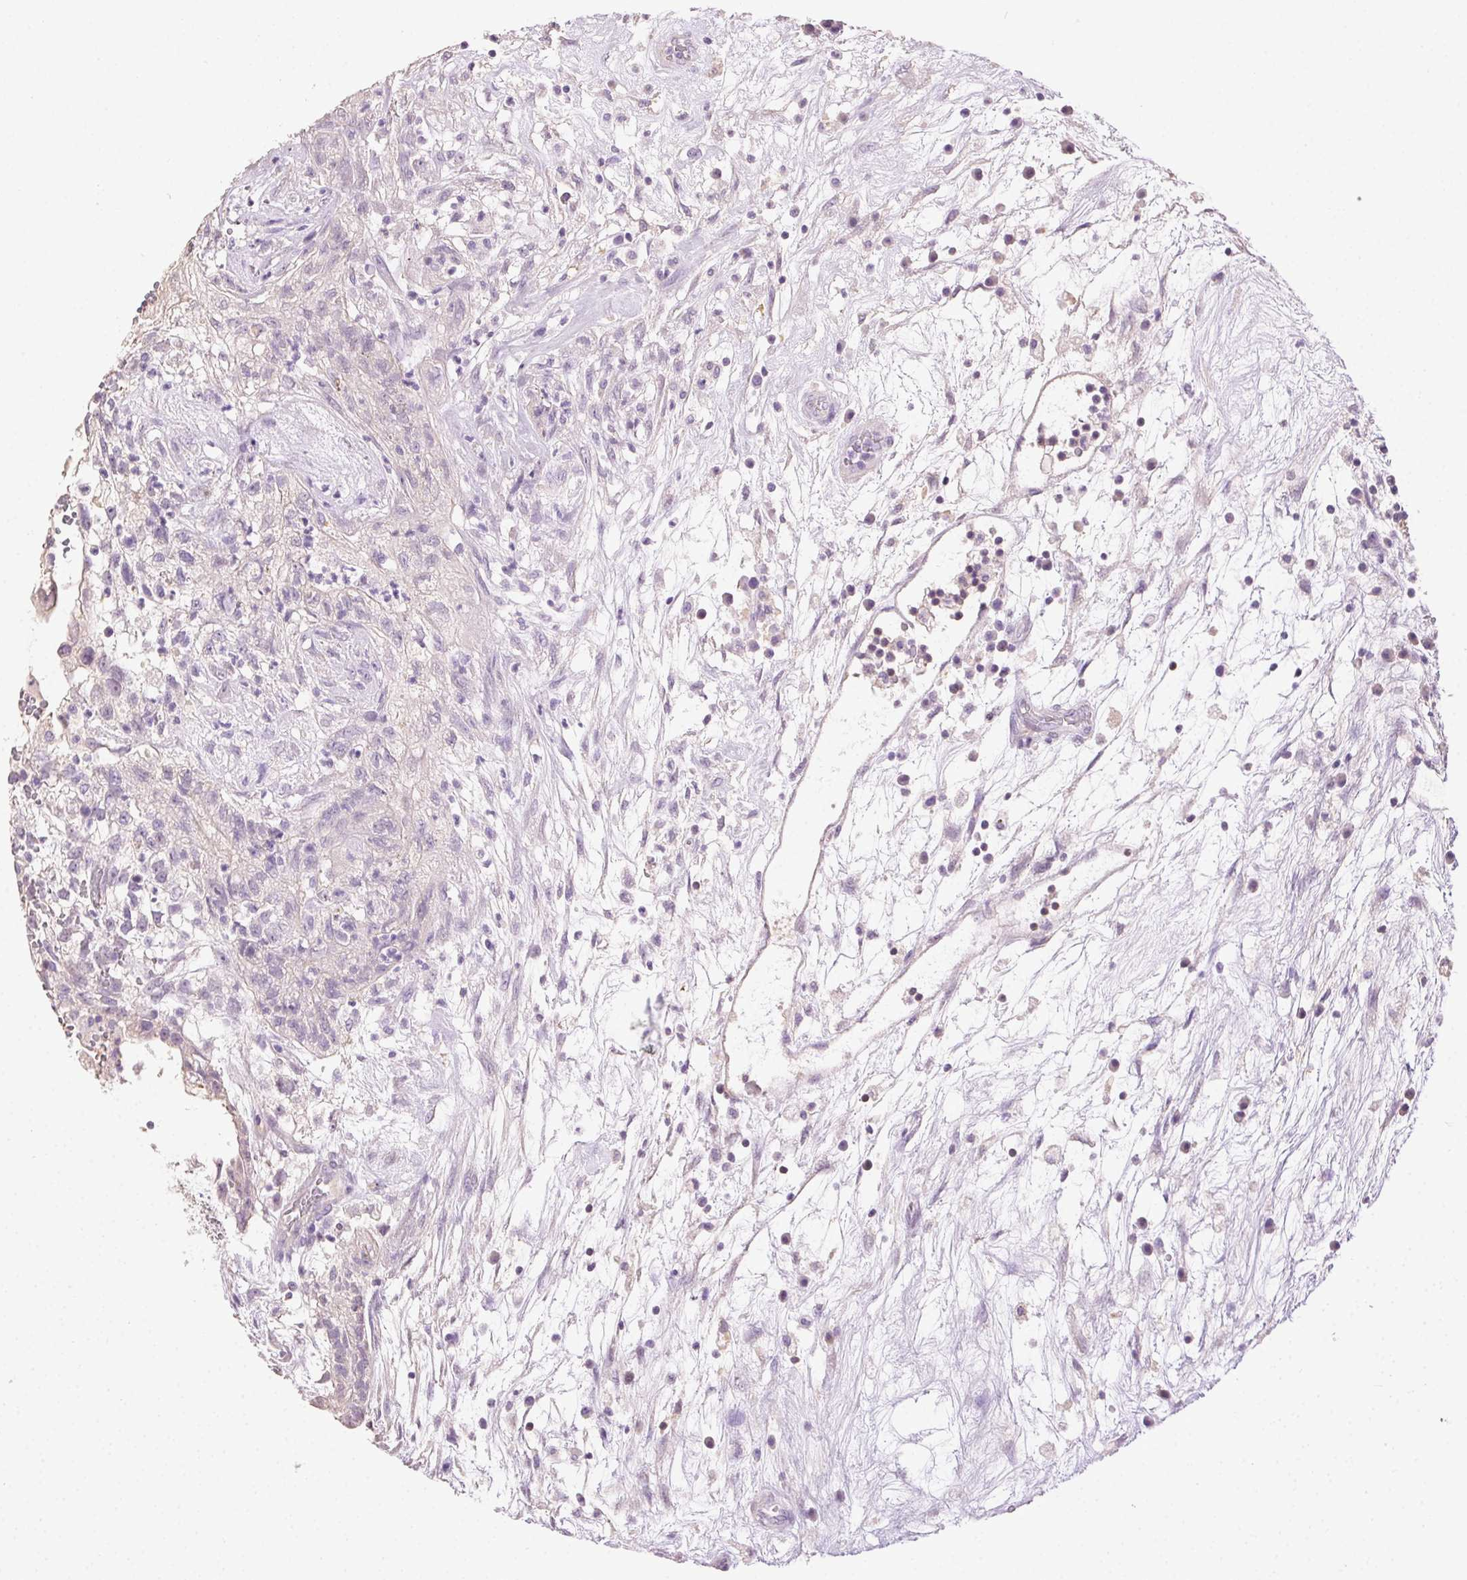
{"staining": {"intensity": "negative", "quantity": "none", "location": "none"}, "tissue": "testis cancer", "cell_type": "Tumor cells", "image_type": "cancer", "snomed": [{"axis": "morphology", "description": "Normal tissue, NOS"}, {"axis": "morphology", "description": "Carcinoma, Embryonal, NOS"}, {"axis": "topography", "description": "Testis"}], "caption": "IHC photomicrograph of neoplastic tissue: human testis cancer (embryonal carcinoma) stained with DAB demonstrates no significant protein expression in tumor cells.", "gene": "SYCE2", "patient": {"sex": "male", "age": 32}}